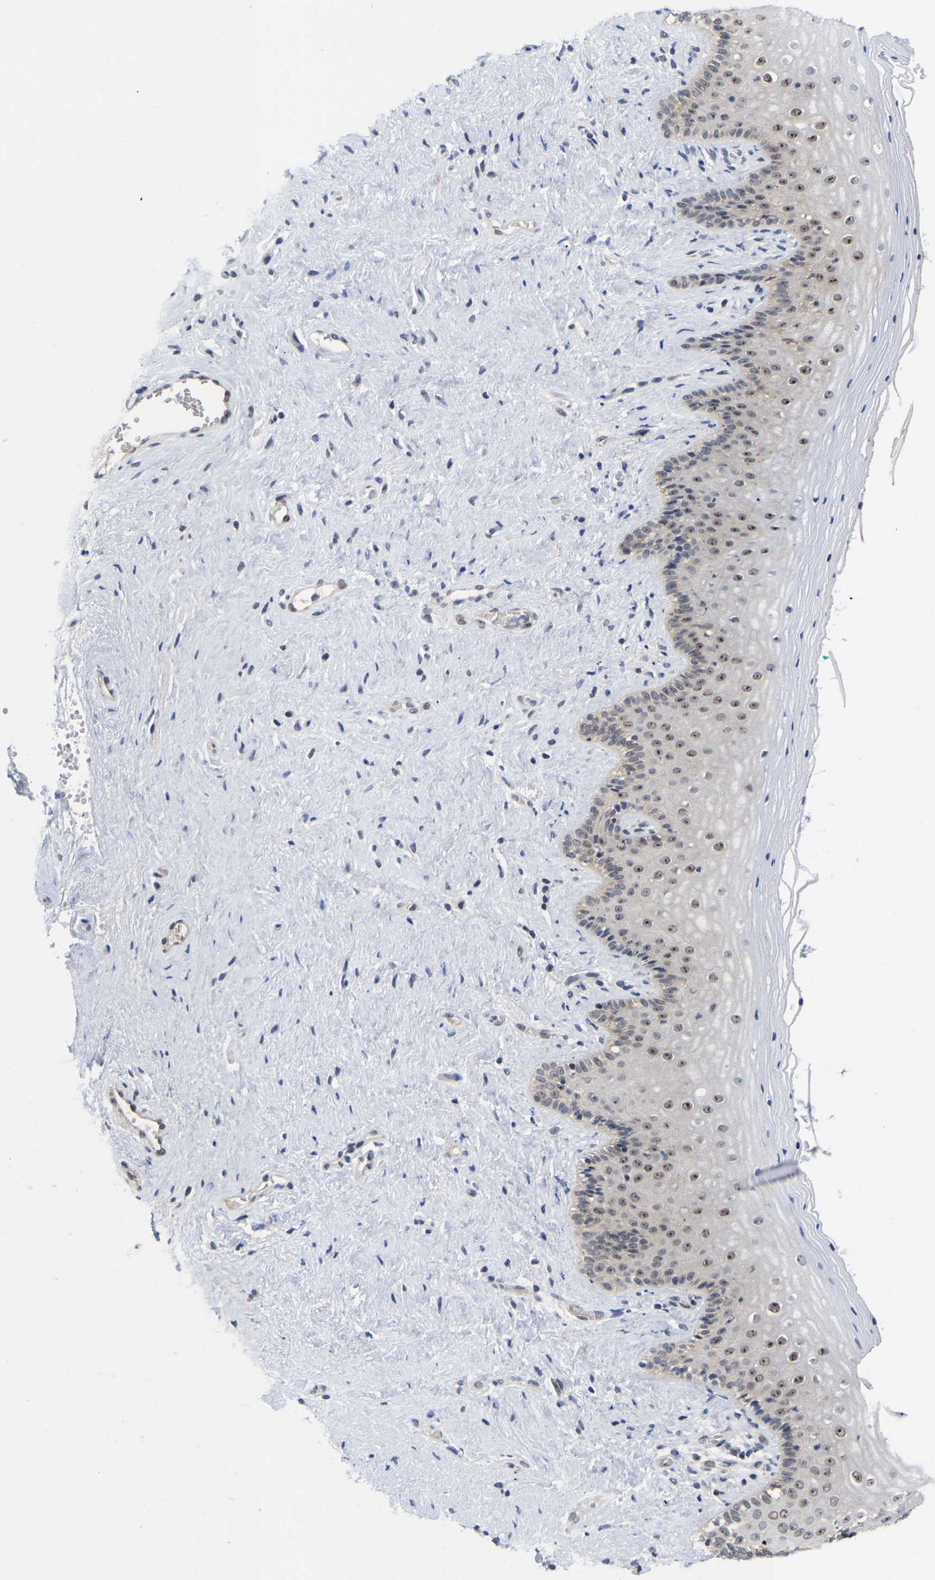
{"staining": {"intensity": "strong", "quantity": "<25%", "location": "nuclear"}, "tissue": "vagina", "cell_type": "Squamous epithelial cells", "image_type": "normal", "snomed": [{"axis": "morphology", "description": "Normal tissue, NOS"}, {"axis": "topography", "description": "Vagina"}], "caption": "An image of human vagina stained for a protein exhibits strong nuclear brown staining in squamous epithelial cells.", "gene": "NLE1", "patient": {"sex": "female", "age": 44}}